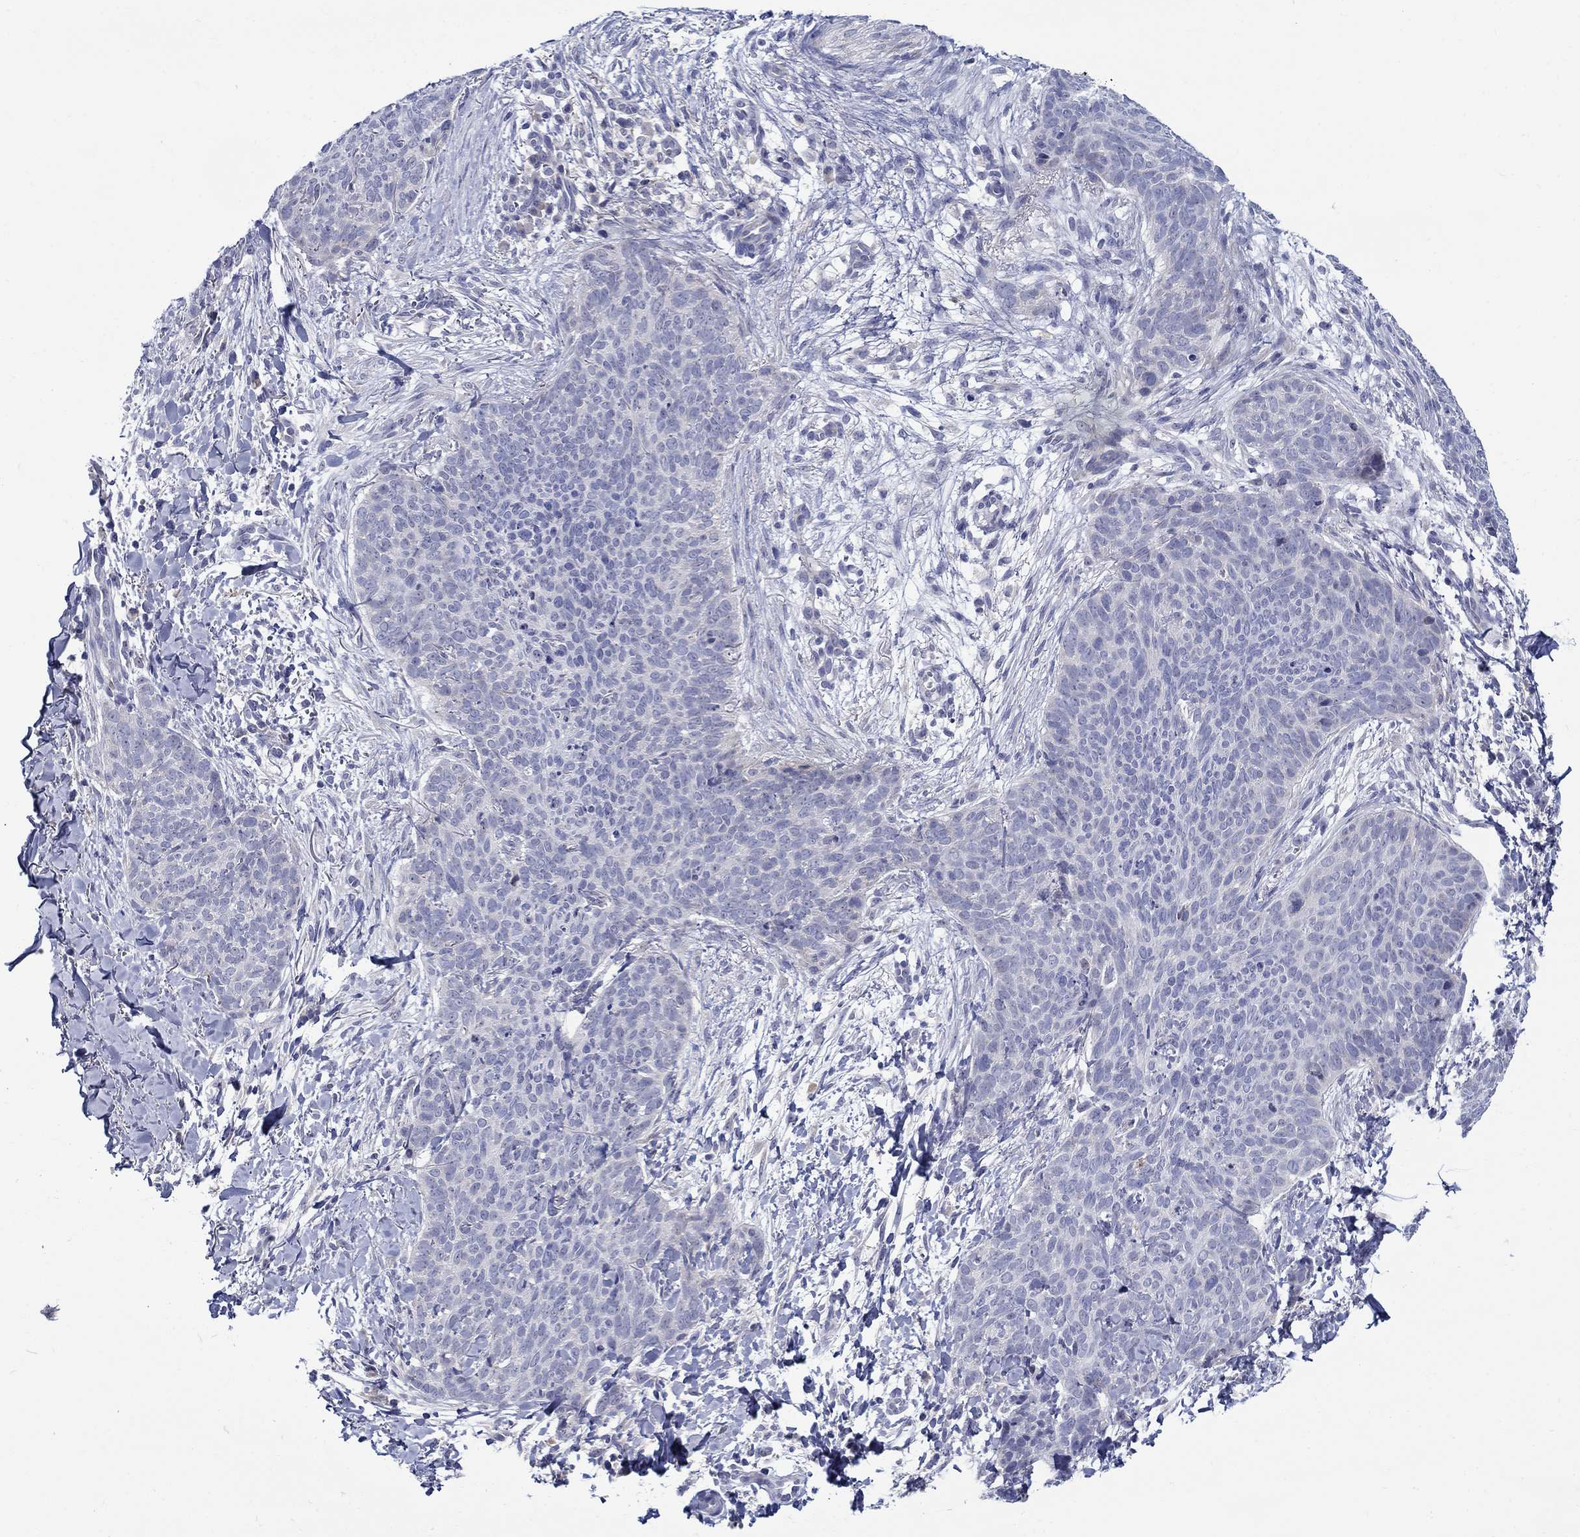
{"staining": {"intensity": "negative", "quantity": "none", "location": "none"}, "tissue": "skin cancer", "cell_type": "Tumor cells", "image_type": "cancer", "snomed": [{"axis": "morphology", "description": "Basal cell carcinoma"}, {"axis": "topography", "description": "Skin"}], "caption": "The photomicrograph shows no staining of tumor cells in basal cell carcinoma (skin).", "gene": "QRFPR", "patient": {"sex": "male", "age": 64}}